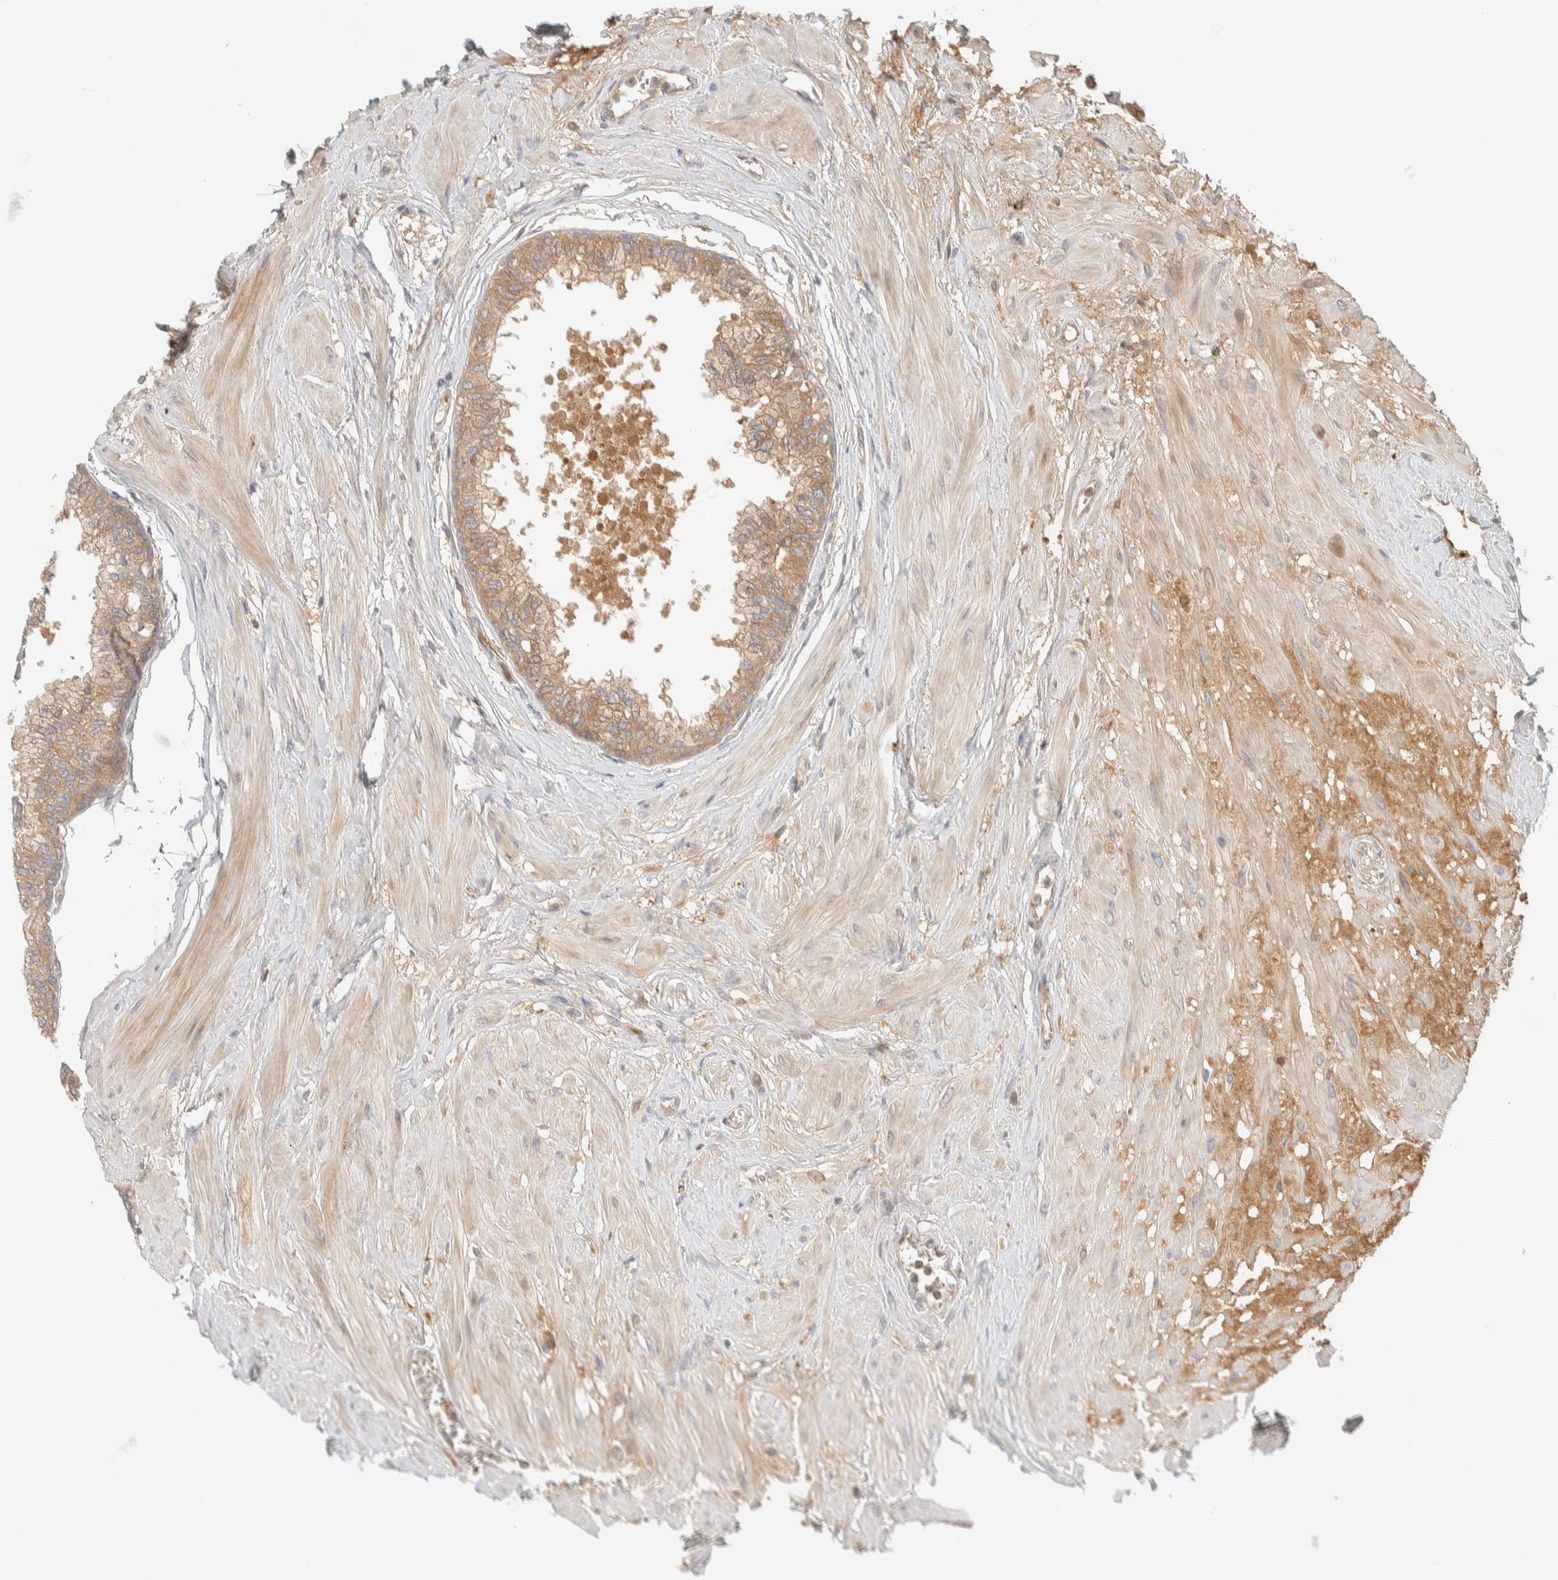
{"staining": {"intensity": "weak", "quantity": ">75%", "location": "cytoplasmic/membranous"}, "tissue": "seminal vesicle", "cell_type": "Glandular cells", "image_type": "normal", "snomed": [{"axis": "morphology", "description": "Normal tissue, NOS"}, {"axis": "topography", "description": "Prostate"}, {"axis": "topography", "description": "Seminal veicle"}], "caption": "A histopathology image of seminal vesicle stained for a protein exhibits weak cytoplasmic/membranous brown staining in glandular cells. (brown staining indicates protein expression, while blue staining denotes nuclei).", "gene": "FAM167A", "patient": {"sex": "male", "age": 60}}